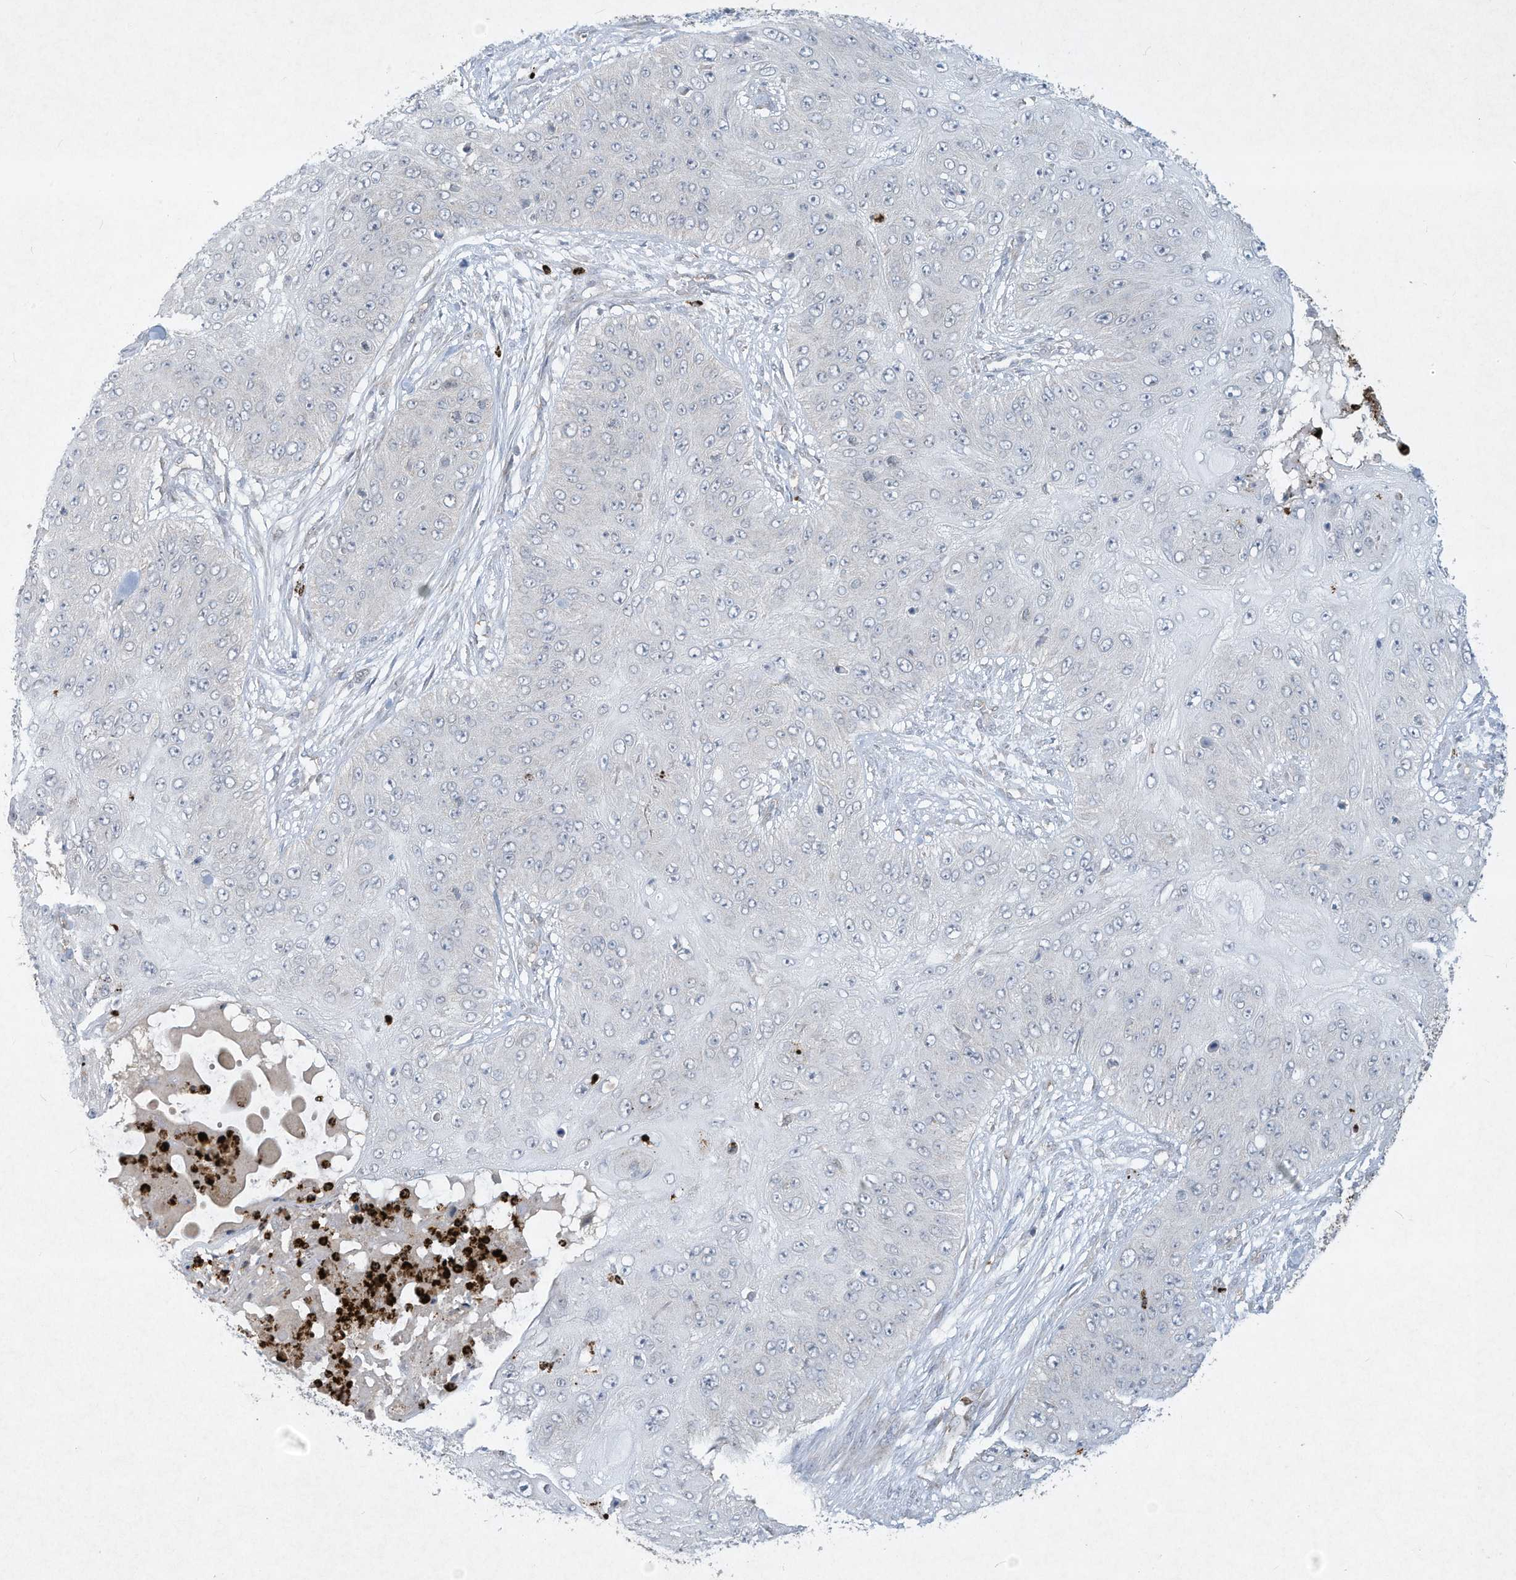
{"staining": {"intensity": "negative", "quantity": "none", "location": "none"}, "tissue": "skin cancer", "cell_type": "Tumor cells", "image_type": "cancer", "snomed": [{"axis": "morphology", "description": "Squamous cell carcinoma, NOS"}, {"axis": "topography", "description": "Skin"}], "caption": "Photomicrograph shows no protein staining in tumor cells of squamous cell carcinoma (skin) tissue.", "gene": "CHRNA4", "patient": {"sex": "female", "age": 80}}